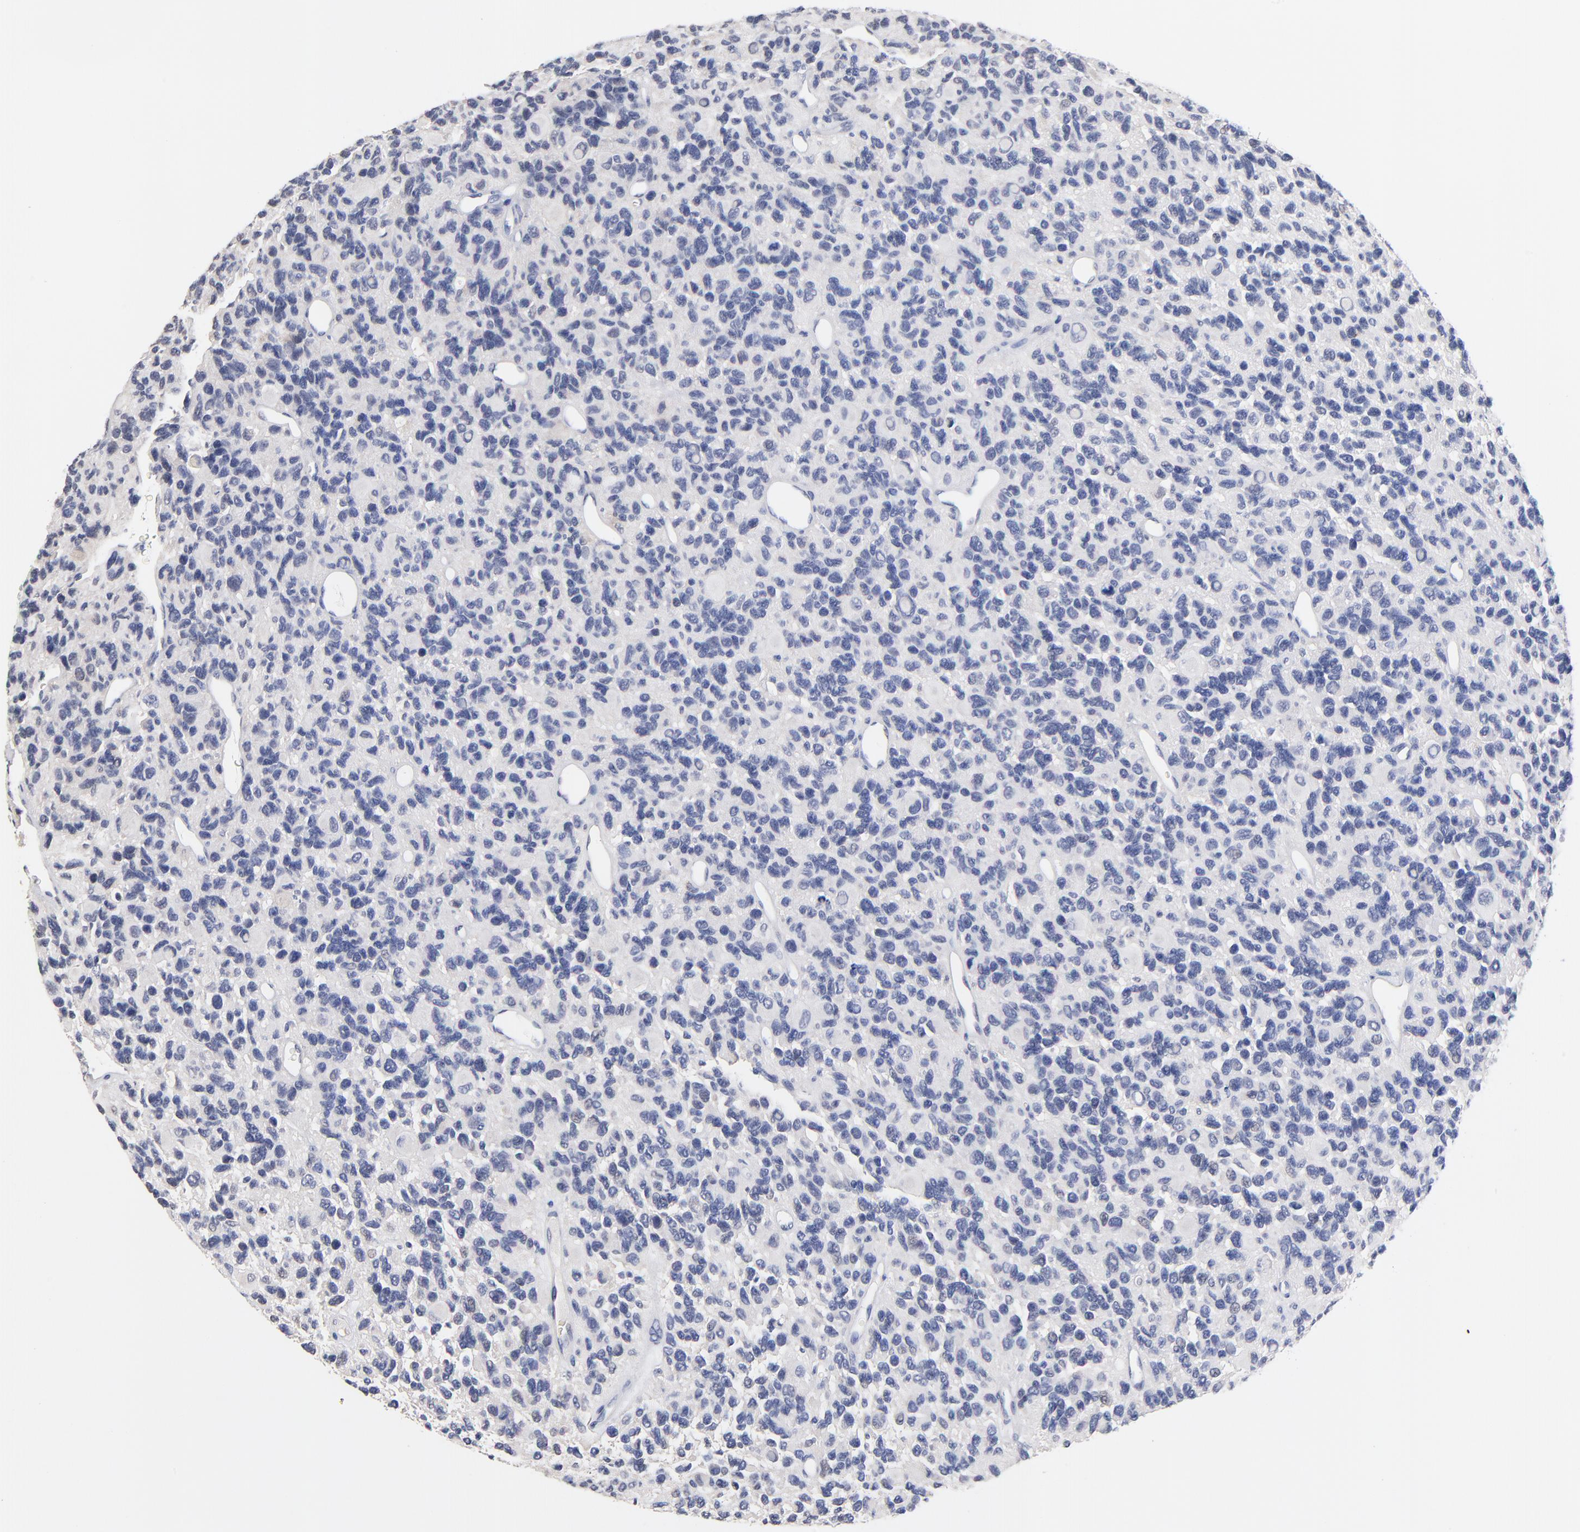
{"staining": {"intensity": "negative", "quantity": "none", "location": "none"}, "tissue": "glioma", "cell_type": "Tumor cells", "image_type": "cancer", "snomed": [{"axis": "morphology", "description": "Glioma, malignant, High grade"}, {"axis": "topography", "description": "Brain"}], "caption": "A high-resolution photomicrograph shows immunohistochemistry staining of glioma, which shows no significant expression in tumor cells. (Brightfield microscopy of DAB IHC at high magnification).", "gene": "TWNK", "patient": {"sex": "male", "age": 77}}